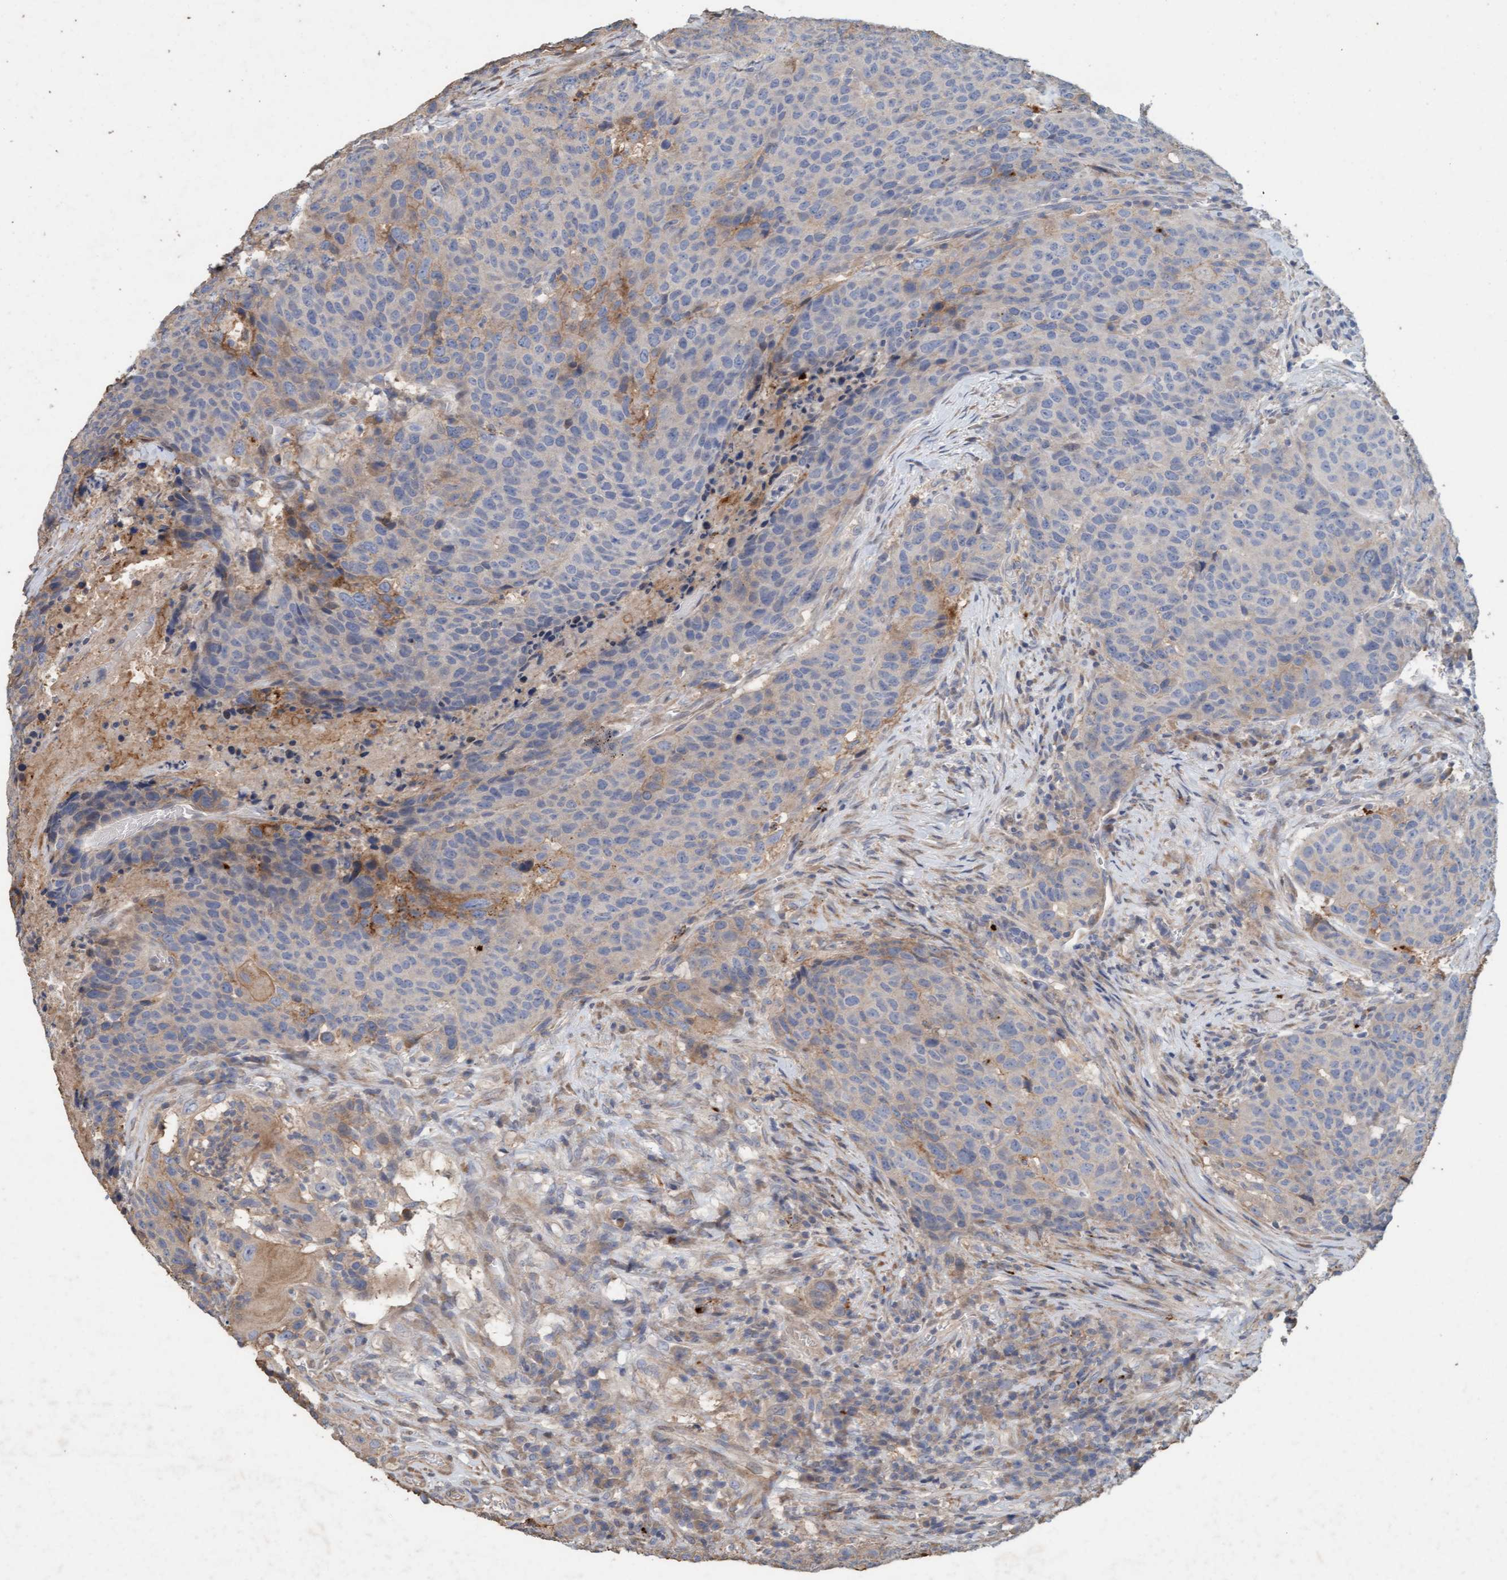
{"staining": {"intensity": "negative", "quantity": "none", "location": "none"}, "tissue": "head and neck cancer", "cell_type": "Tumor cells", "image_type": "cancer", "snomed": [{"axis": "morphology", "description": "Squamous cell carcinoma, NOS"}, {"axis": "topography", "description": "Head-Neck"}], "caption": "Tumor cells are negative for brown protein staining in head and neck cancer (squamous cell carcinoma).", "gene": "LONRF1", "patient": {"sex": "male", "age": 66}}